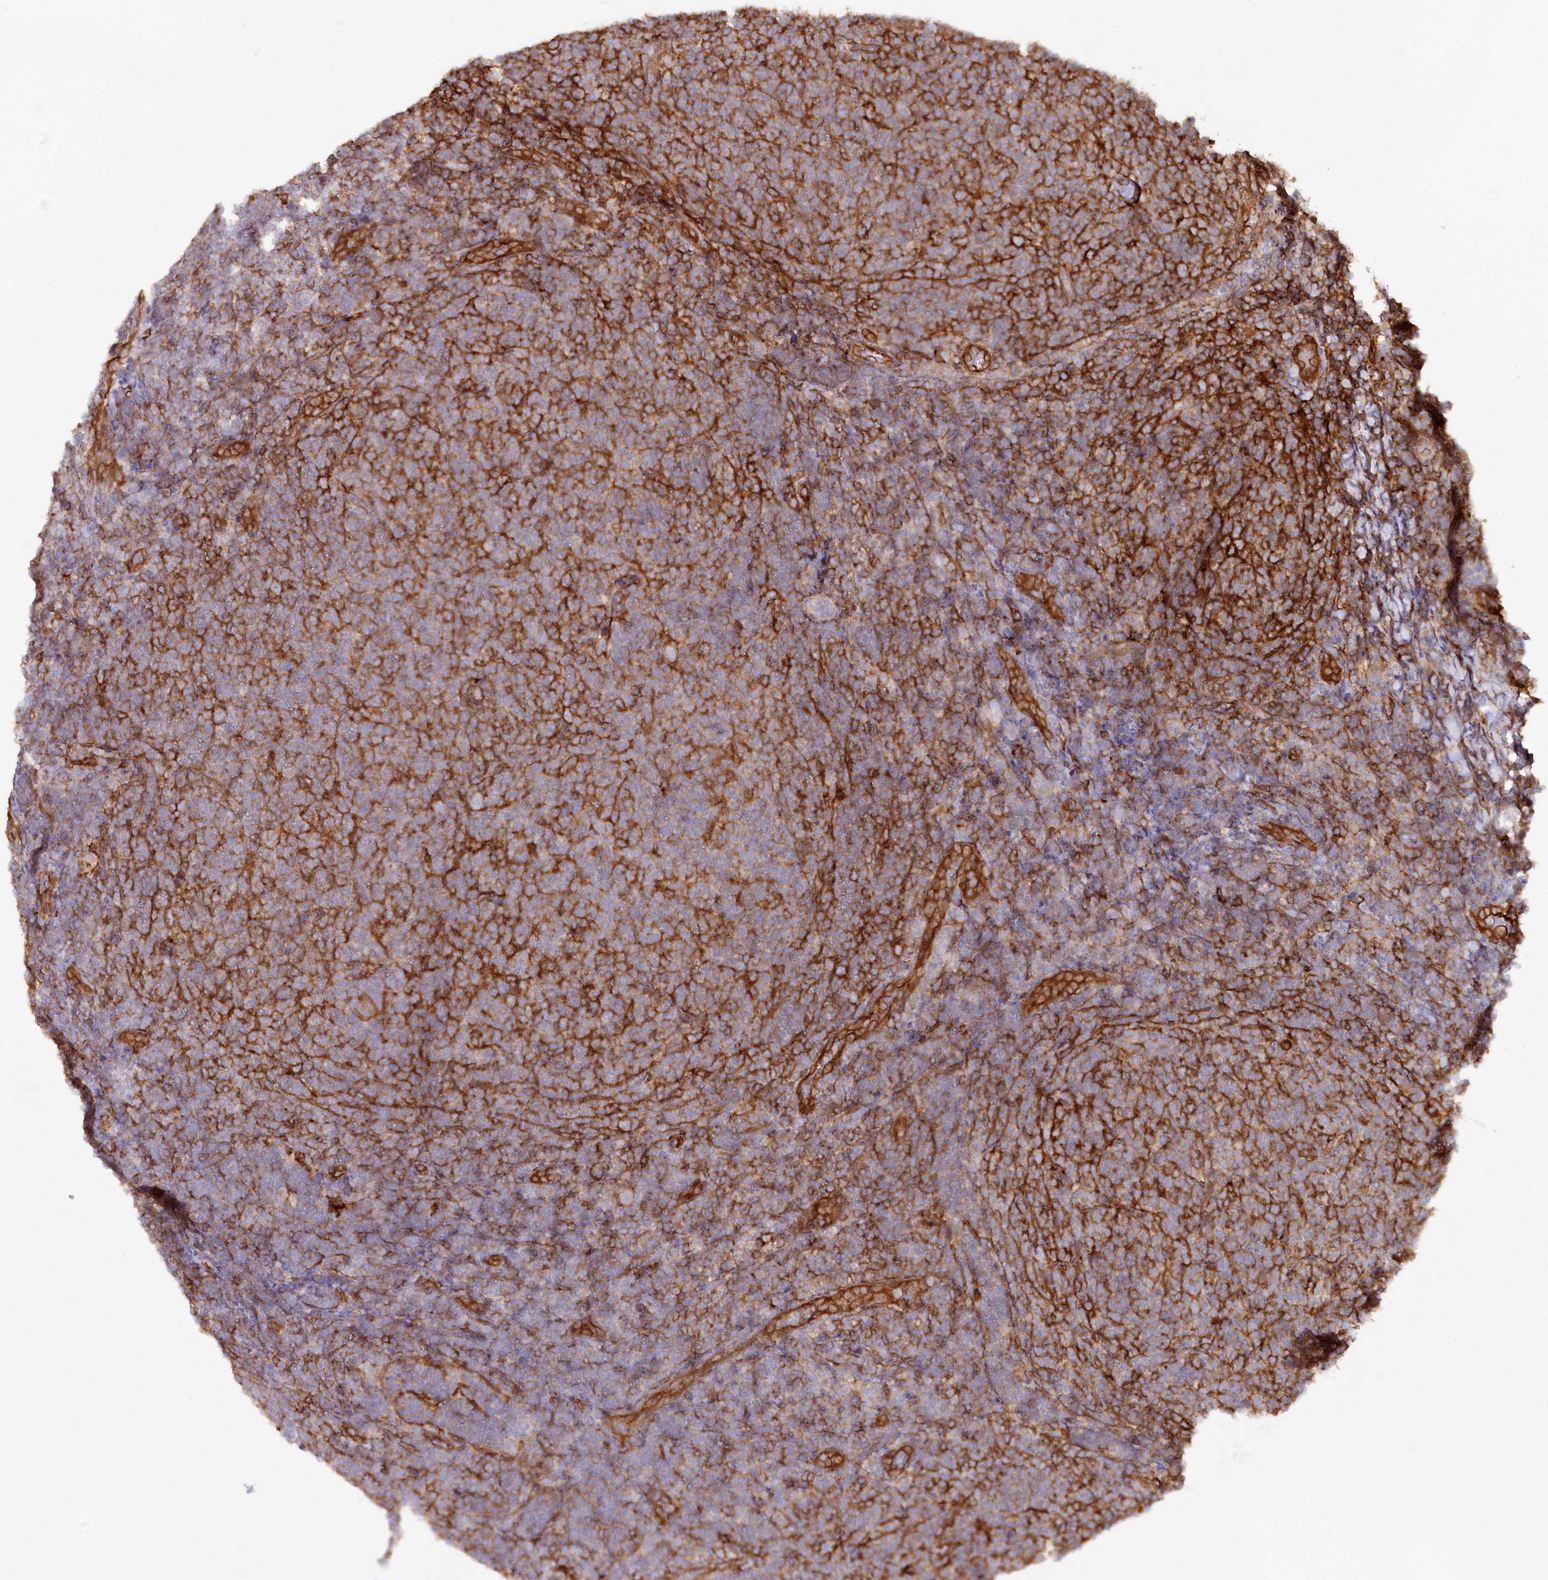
{"staining": {"intensity": "negative", "quantity": "none", "location": "none"}, "tissue": "lymphoma", "cell_type": "Tumor cells", "image_type": "cancer", "snomed": [{"axis": "morphology", "description": "Malignant lymphoma, non-Hodgkin's type, Low grade"}, {"axis": "topography", "description": "Lymph node"}], "caption": "Tumor cells are negative for brown protein staining in malignant lymphoma, non-Hodgkin's type (low-grade). (DAB immunohistochemistry (IHC) visualized using brightfield microscopy, high magnification).", "gene": "RBP5", "patient": {"sex": "male", "age": 66}}